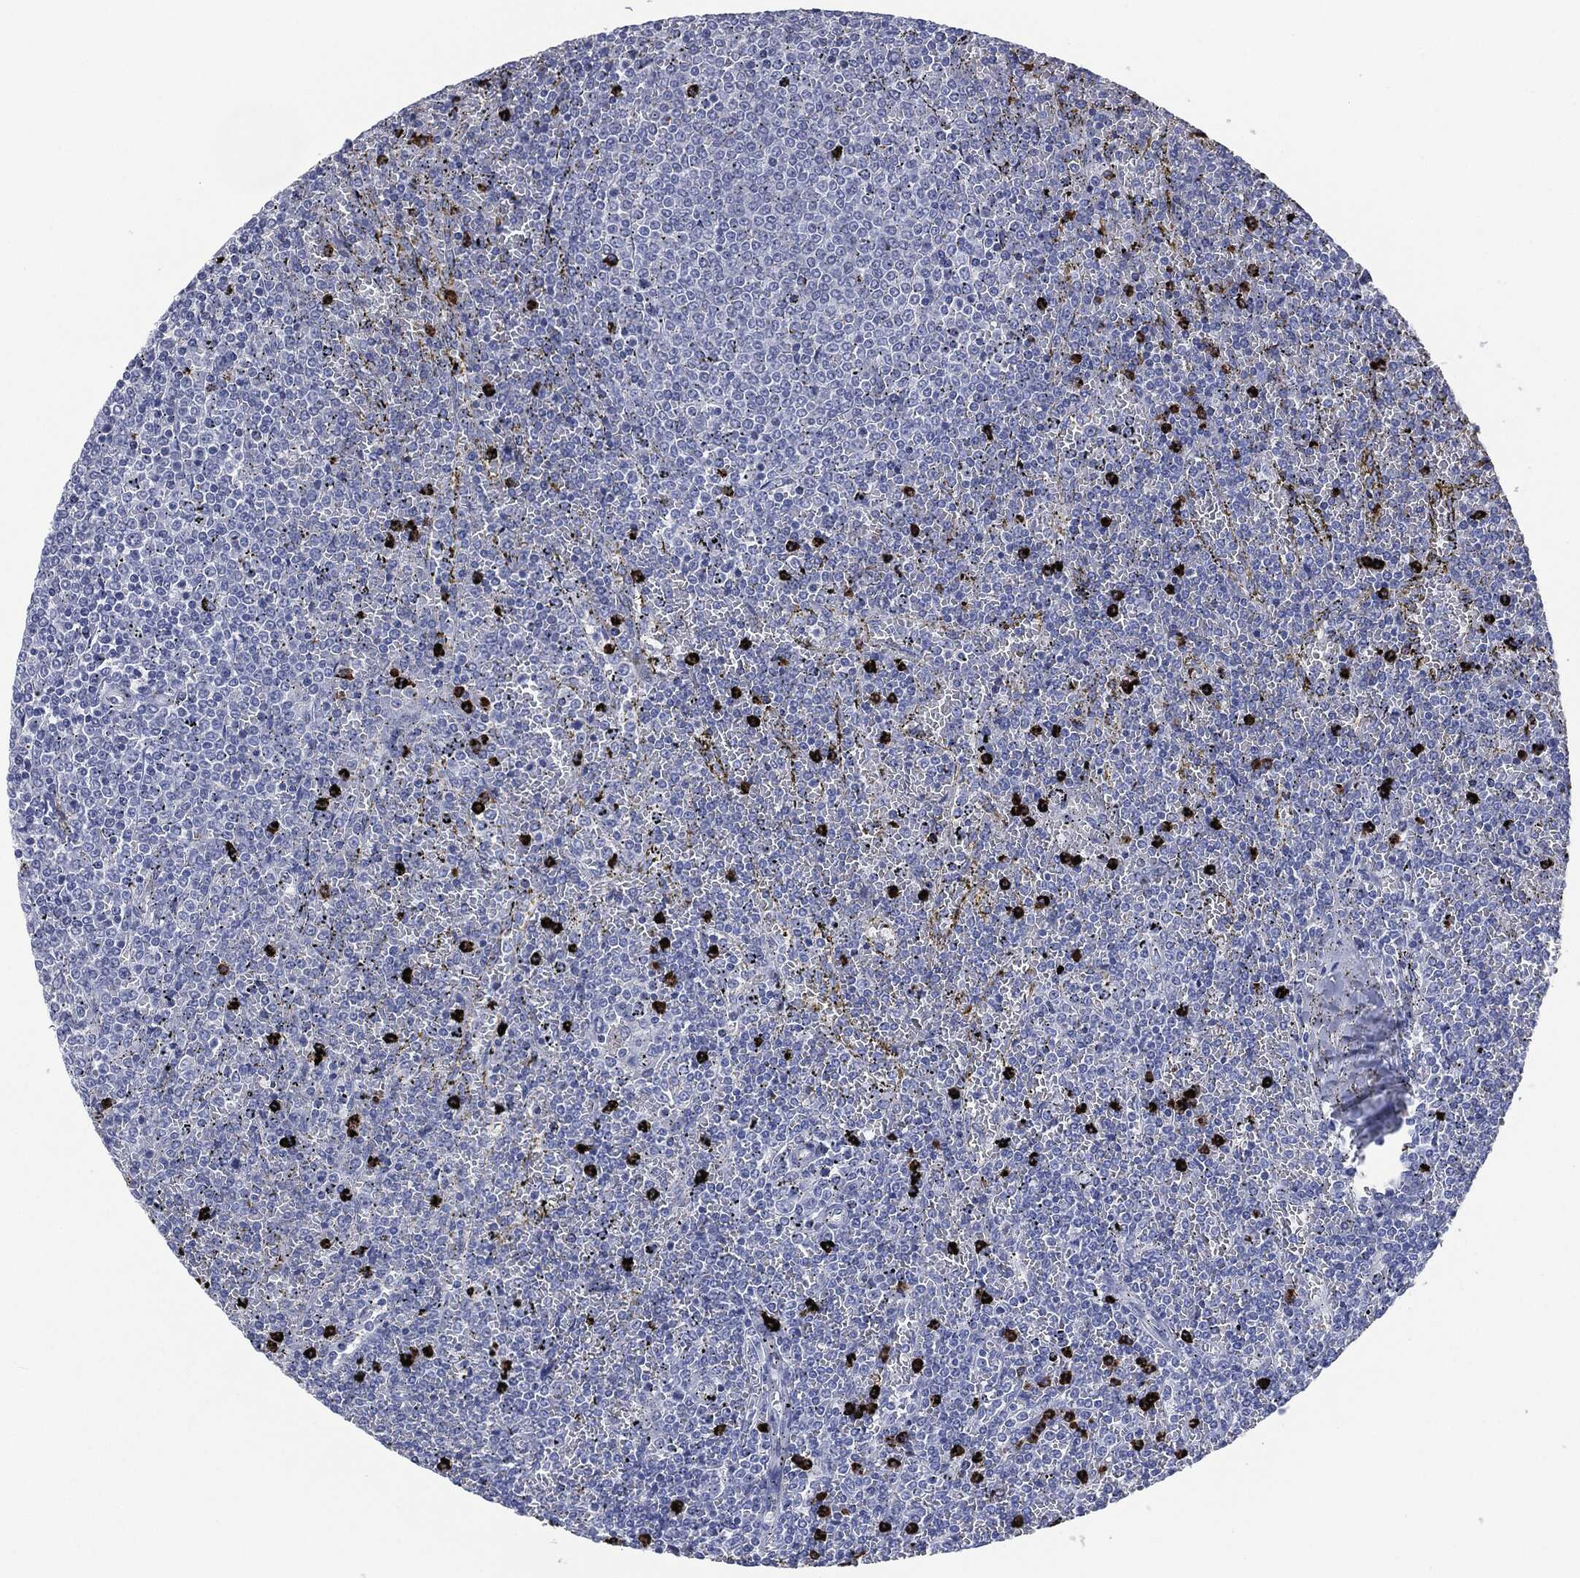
{"staining": {"intensity": "negative", "quantity": "none", "location": "none"}, "tissue": "lymphoma", "cell_type": "Tumor cells", "image_type": "cancer", "snomed": [{"axis": "morphology", "description": "Malignant lymphoma, non-Hodgkin's type, Low grade"}, {"axis": "topography", "description": "Spleen"}], "caption": "A histopathology image of human malignant lymphoma, non-Hodgkin's type (low-grade) is negative for staining in tumor cells.", "gene": "CEACAM8", "patient": {"sex": "female", "age": 77}}